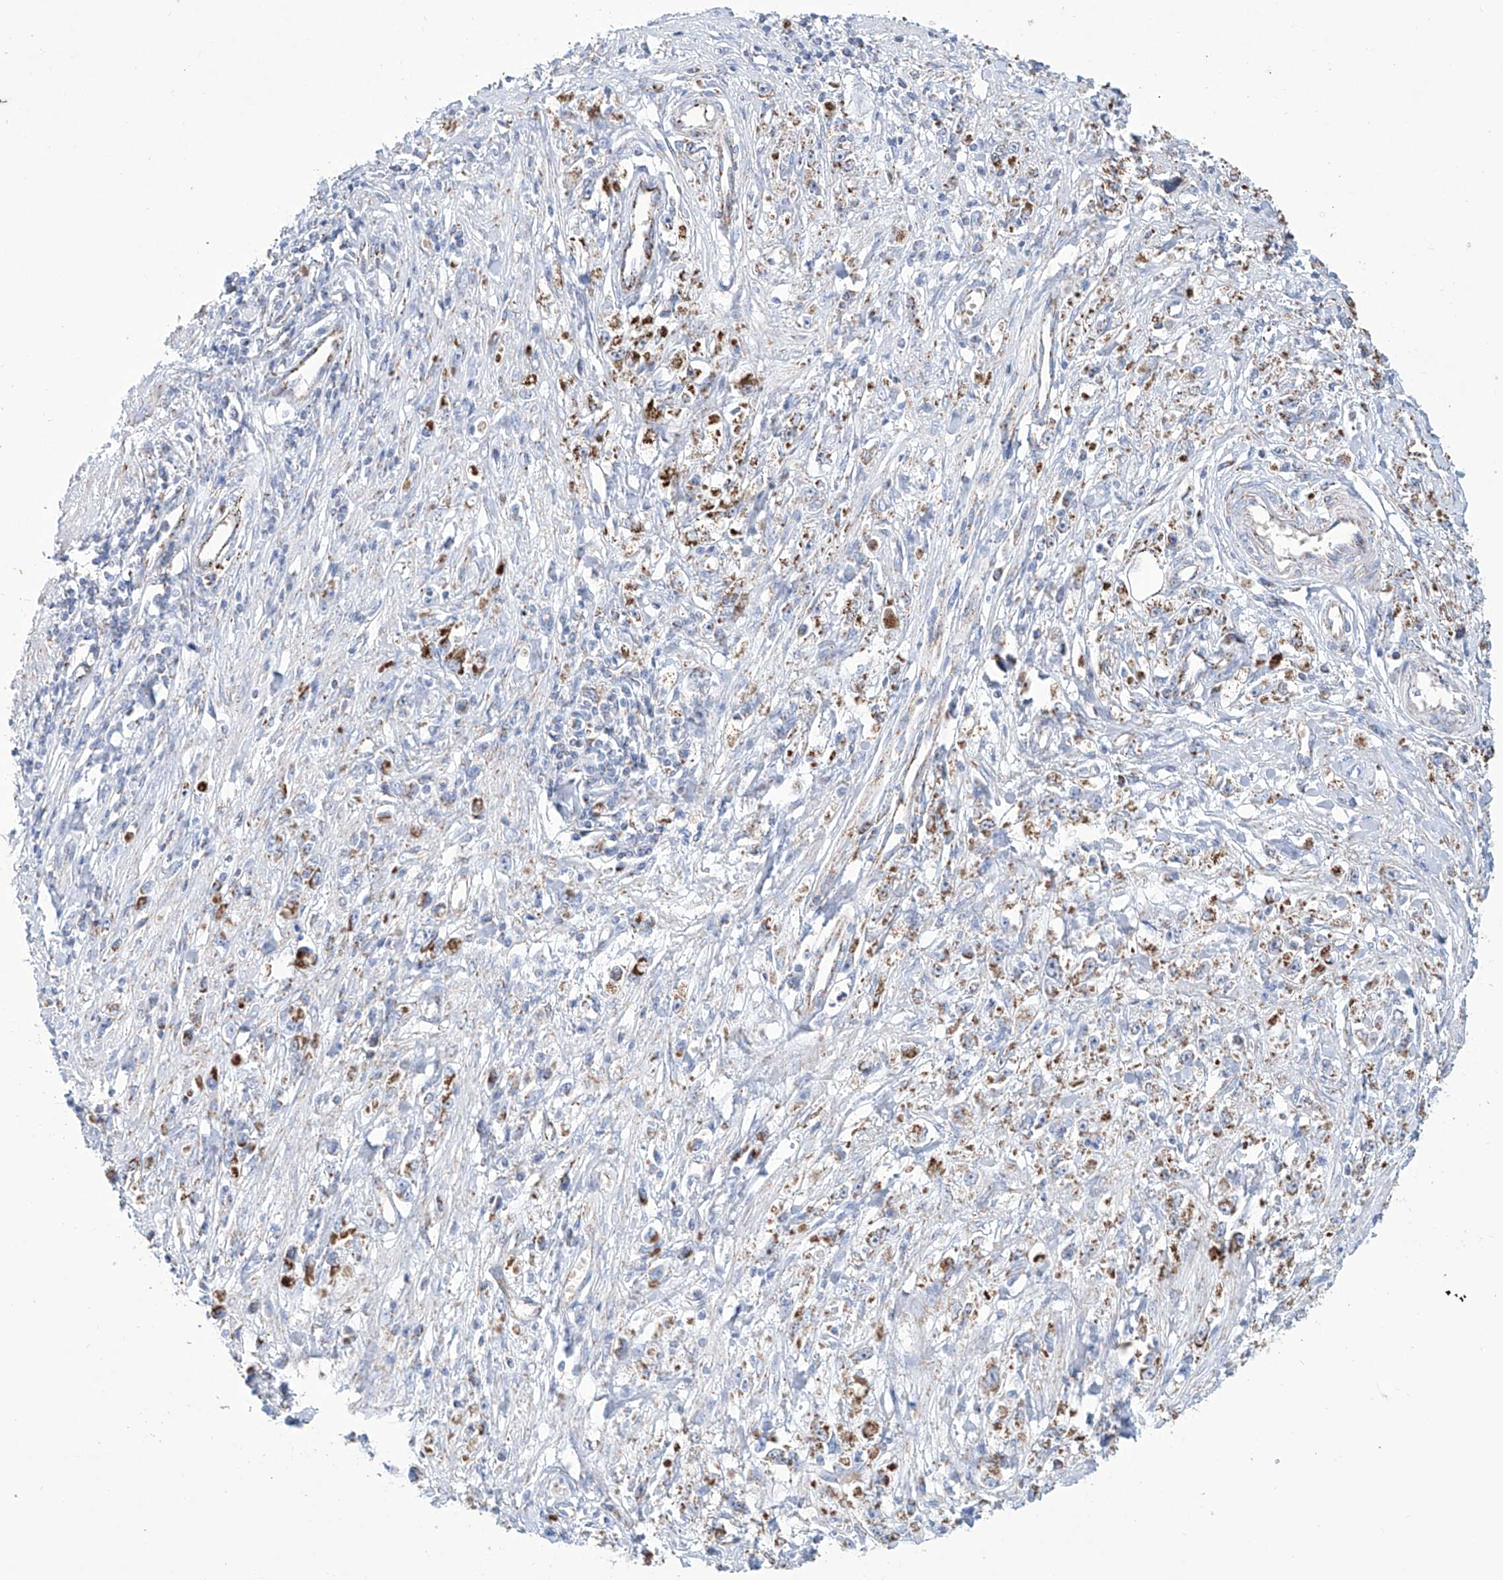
{"staining": {"intensity": "strong", "quantity": "25%-75%", "location": "cytoplasmic/membranous"}, "tissue": "stomach cancer", "cell_type": "Tumor cells", "image_type": "cancer", "snomed": [{"axis": "morphology", "description": "Adenocarcinoma, NOS"}, {"axis": "topography", "description": "Stomach"}], "caption": "Human adenocarcinoma (stomach) stained with a protein marker demonstrates strong staining in tumor cells.", "gene": "ALDH6A1", "patient": {"sex": "female", "age": 59}}